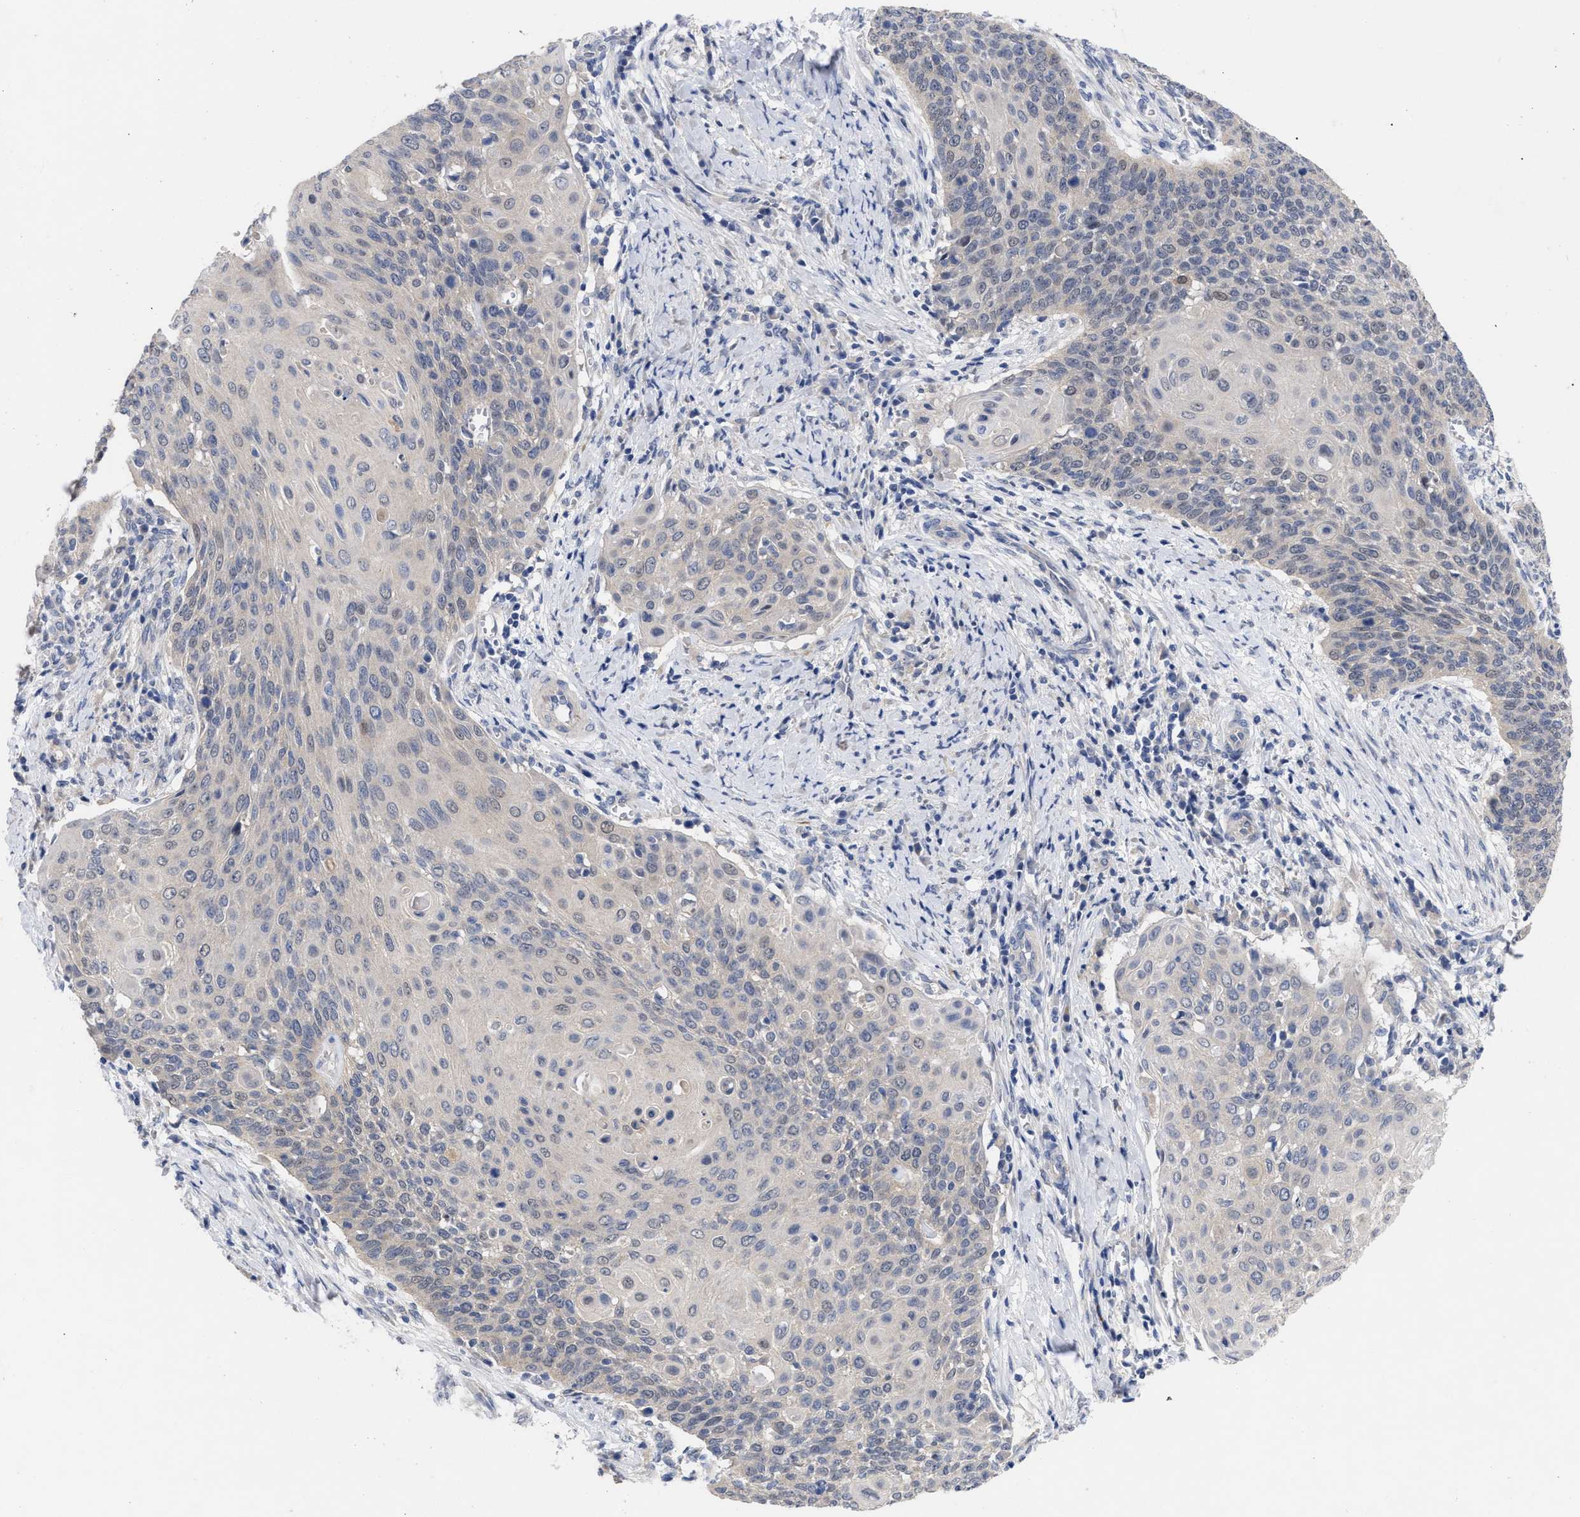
{"staining": {"intensity": "negative", "quantity": "none", "location": "none"}, "tissue": "cervical cancer", "cell_type": "Tumor cells", "image_type": "cancer", "snomed": [{"axis": "morphology", "description": "Squamous cell carcinoma, NOS"}, {"axis": "topography", "description": "Cervix"}], "caption": "The micrograph displays no staining of tumor cells in cervical cancer (squamous cell carcinoma).", "gene": "CCN5", "patient": {"sex": "female", "age": 39}}